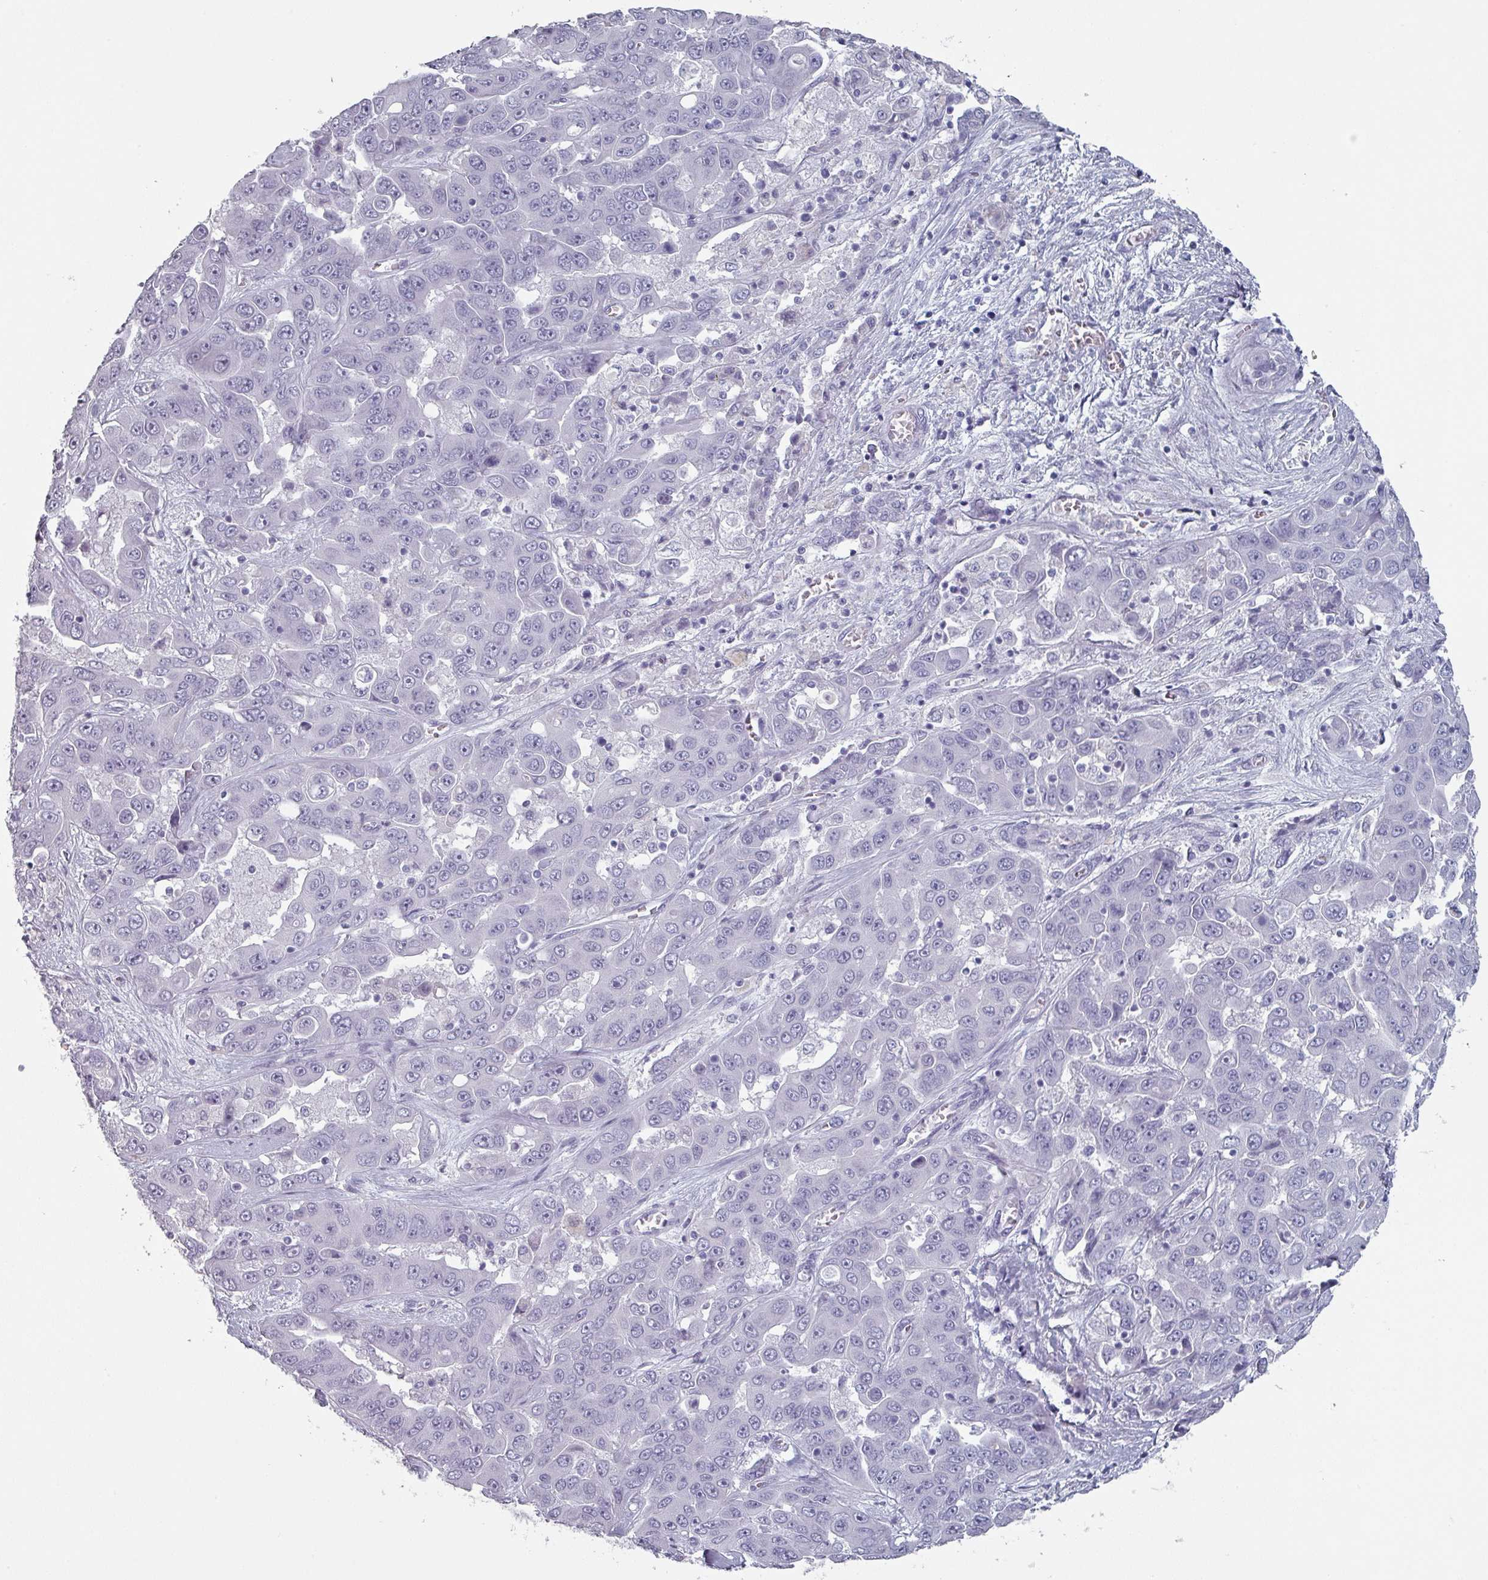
{"staining": {"intensity": "negative", "quantity": "none", "location": "none"}, "tissue": "liver cancer", "cell_type": "Tumor cells", "image_type": "cancer", "snomed": [{"axis": "morphology", "description": "Cholangiocarcinoma"}, {"axis": "topography", "description": "Liver"}], "caption": "Human cholangiocarcinoma (liver) stained for a protein using immunohistochemistry displays no expression in tumor cells.", "gene": "SLC35G2", "patient": {"sex": "female", "age": 52}}